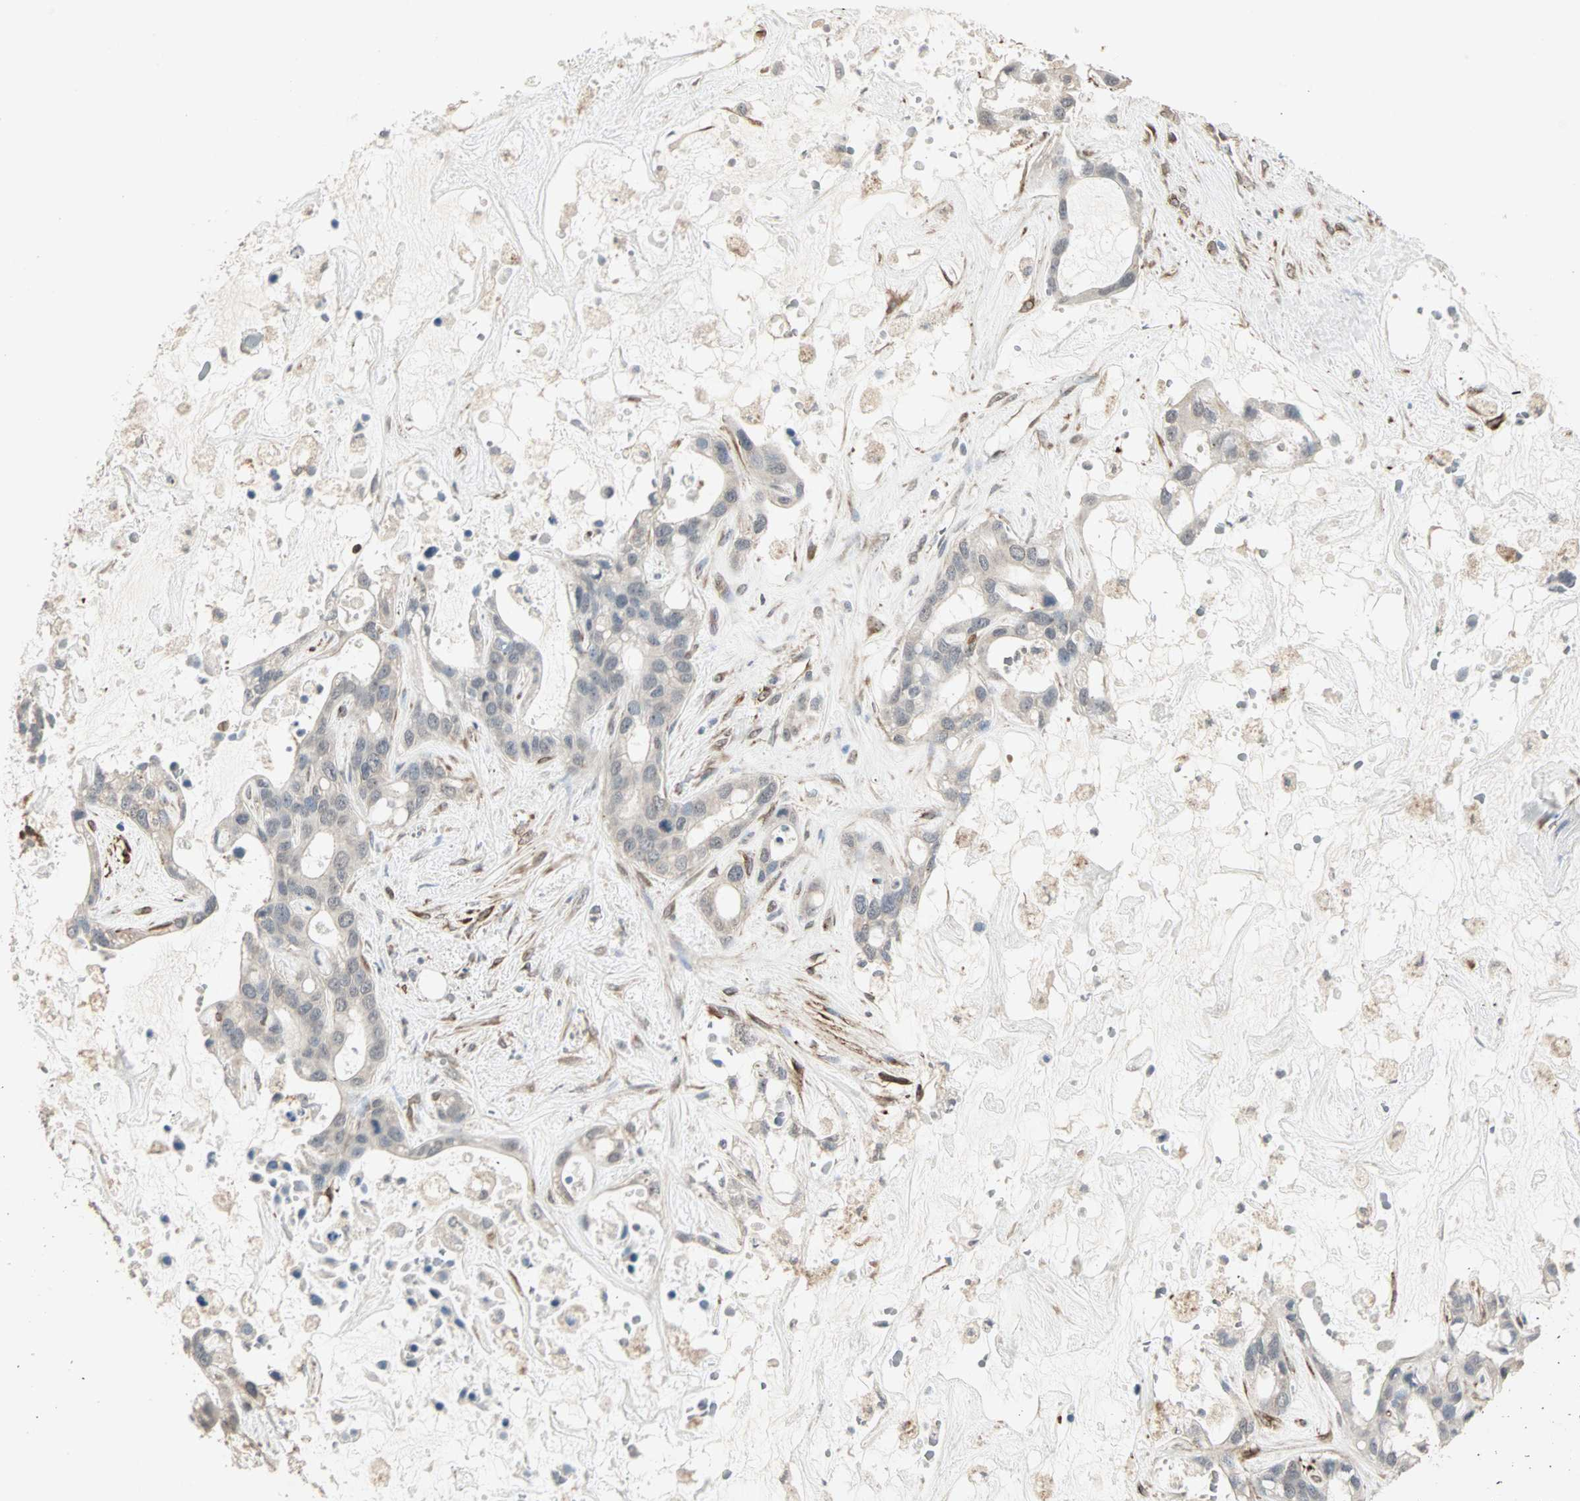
{"staining": {"intensity": "weak", "quantity": "<25%", "location": "cytoplasmic/membranous"}, "tissue": "liver cancer", "cell_type": "Tumor cells", "image_type": "cancer", "snomed": [{"axis": "morphology", "description": "Cholangiocarcinoma"}, {"axis": "topography", "description": "Liver"}], "caption": "High magnification brightfield microscopy of liver cancer (cholangiocarcinoma) stained with DAB (3,3'-diaminobenzidine) (brown) and counterstained with hematoxylin (blue): tumor cells show no significant staining.", "gene": "TRPV4", "patient": {"sex": "female", "age": 65}}